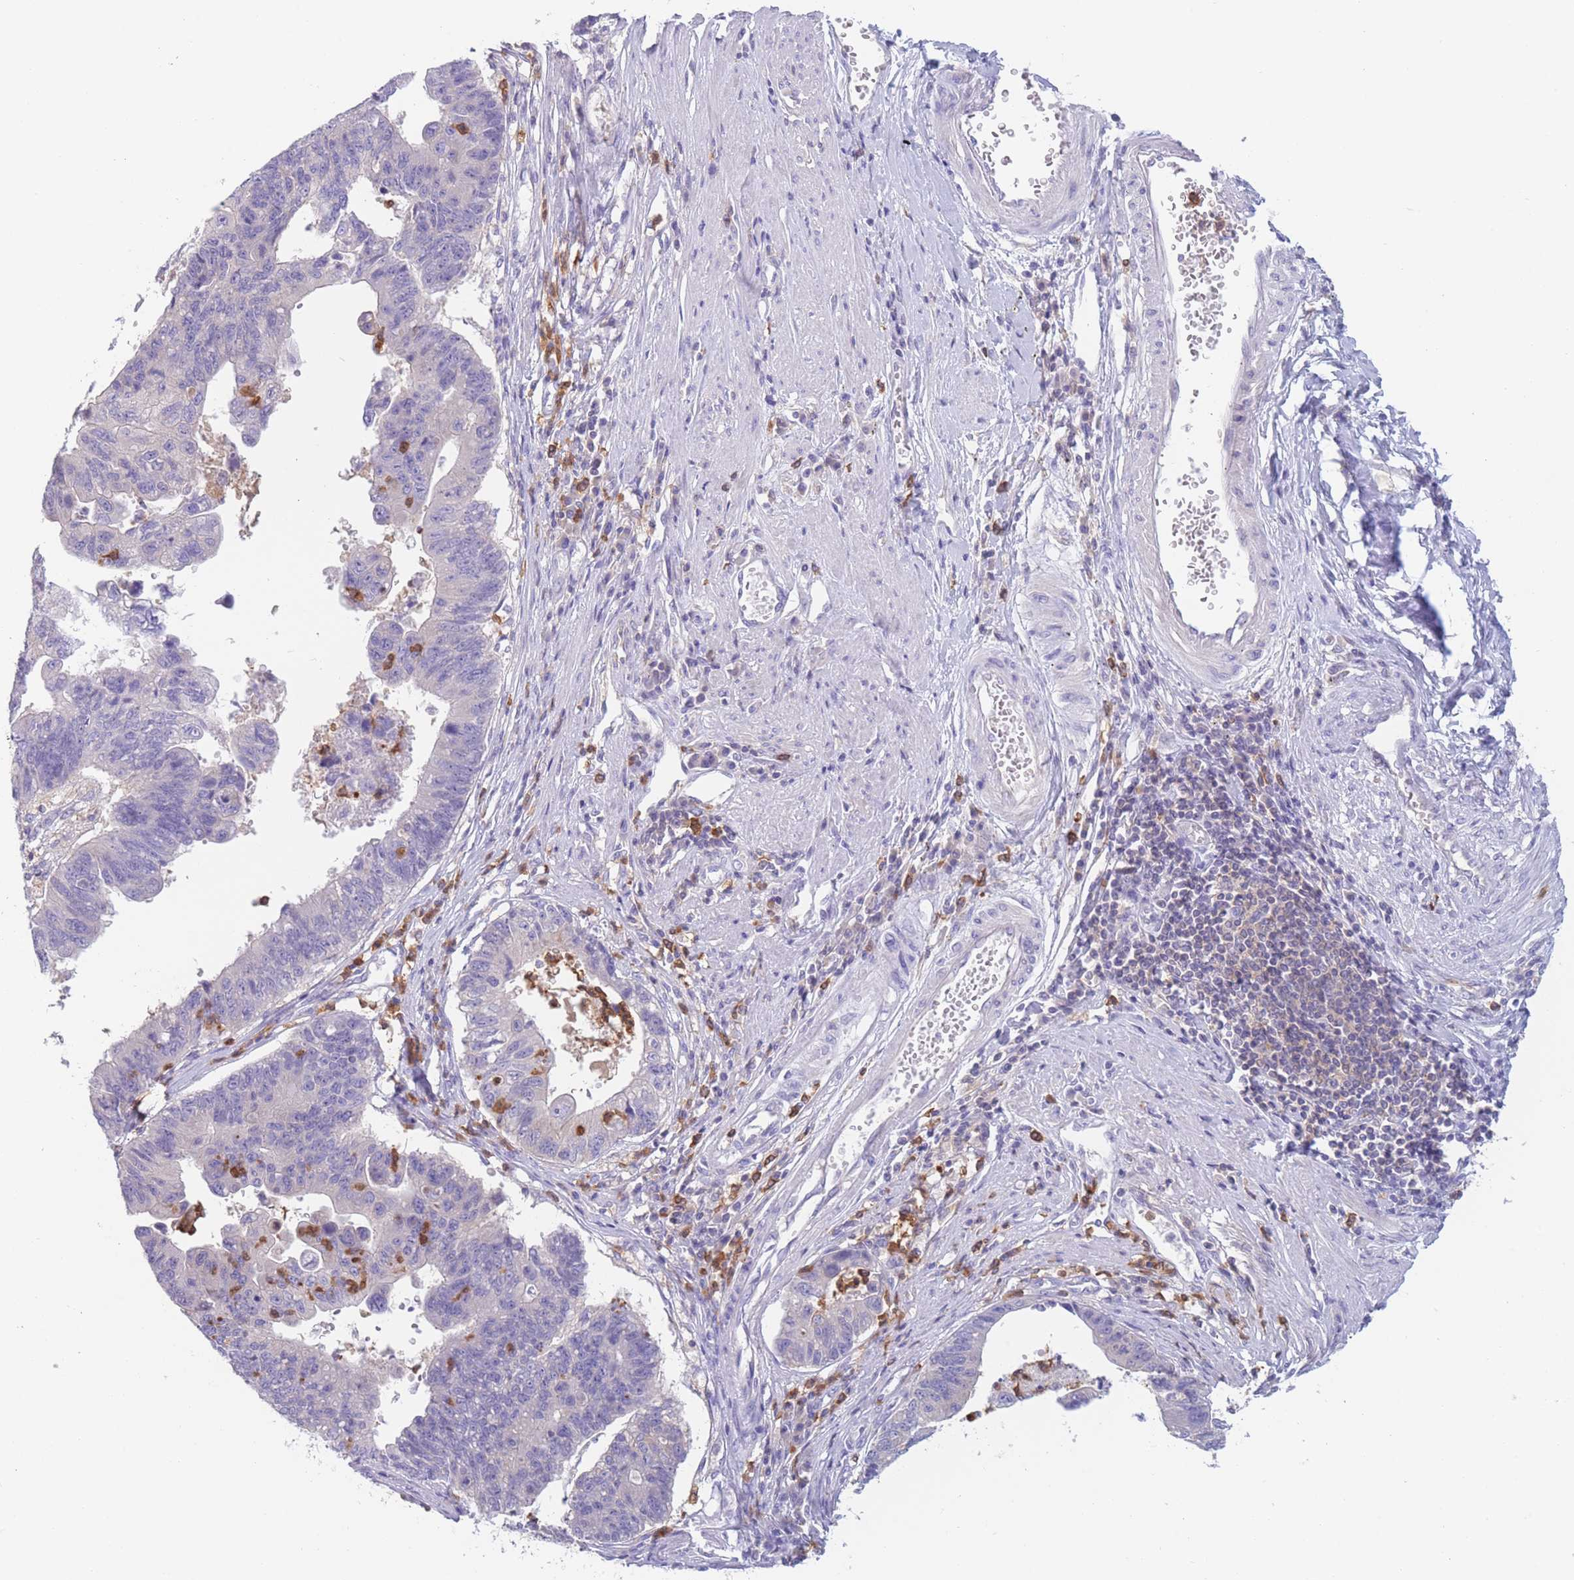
{"staining": {"intensity": "negative", "quantity": "none", "location": "none"}, "tissue": "stomach cancer", "cell_type": "Tumor cells", "image_type": "cancer", "snomed": [{"axis": "morphology", "description": "Adenocarcinoma, NOS"}, {"axis": "topography", "description": "Stomach"}], "caption": "Tumor cells show no significant expression in adenocarcinoma (stomach). (DAB (3,3'-diaminobenzidine) immunohistochemistry, high magnification).", "gene": "ST3GAL4", "patient": {"sex": "male", "age": 59}}